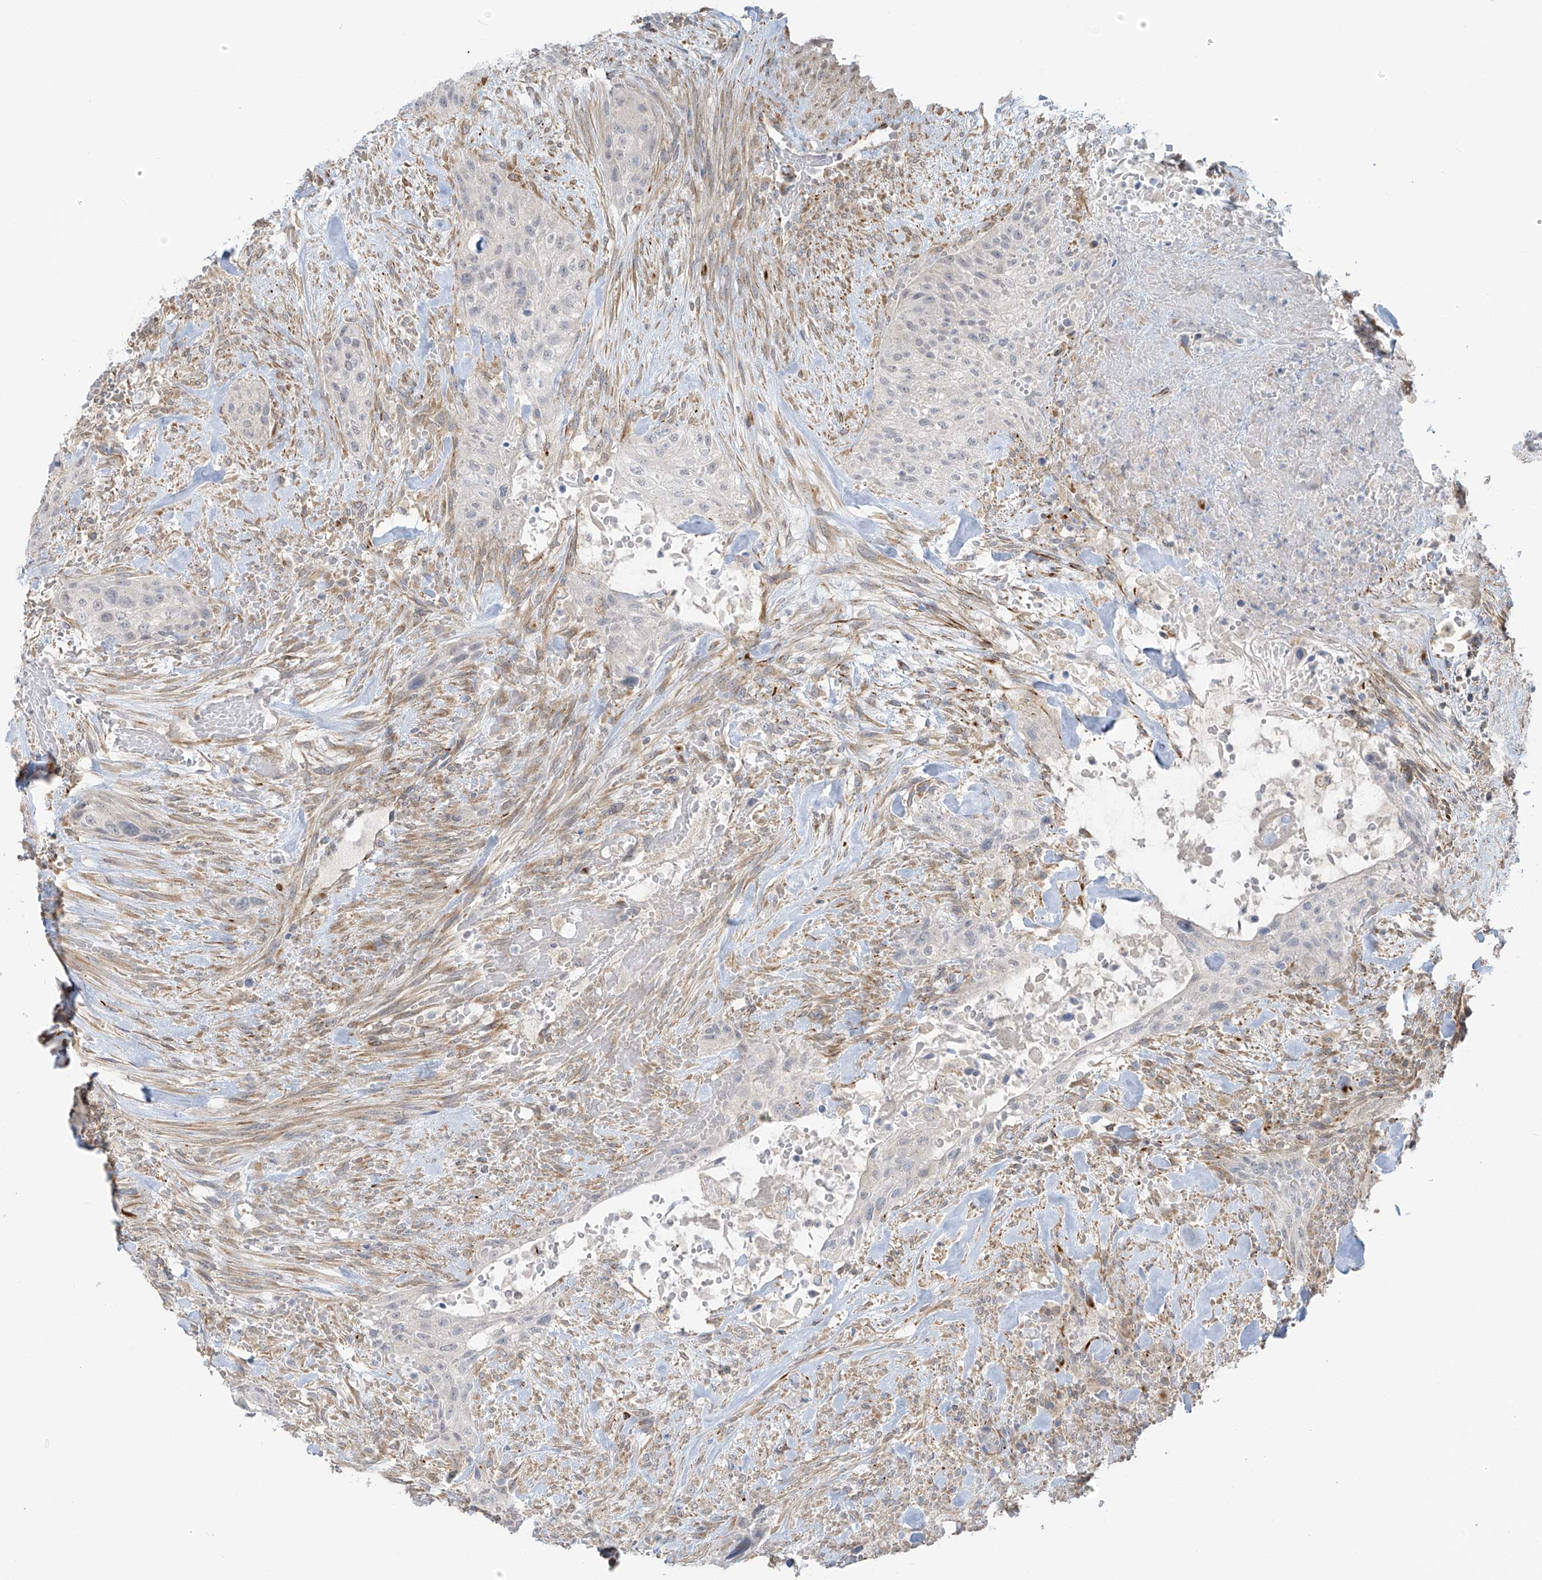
{"staining": {"intensity": "negative", "quantity": "none", "location": "none"}, "tissue": "urothelial cancer", "cell_type": "Tumor cells", "image_type": "cancer", "snomed": [{"axis": "morphology", "description": "Urothelial carcinoma, High grade"}, {"axis": "topography", "description": "Urinary bladder"}], "caption": "Tumor cells show no significant protein expression in urothelial cancer.", "gene": "HS6ST2", "patient": {"sex": "male", "age": 35}}